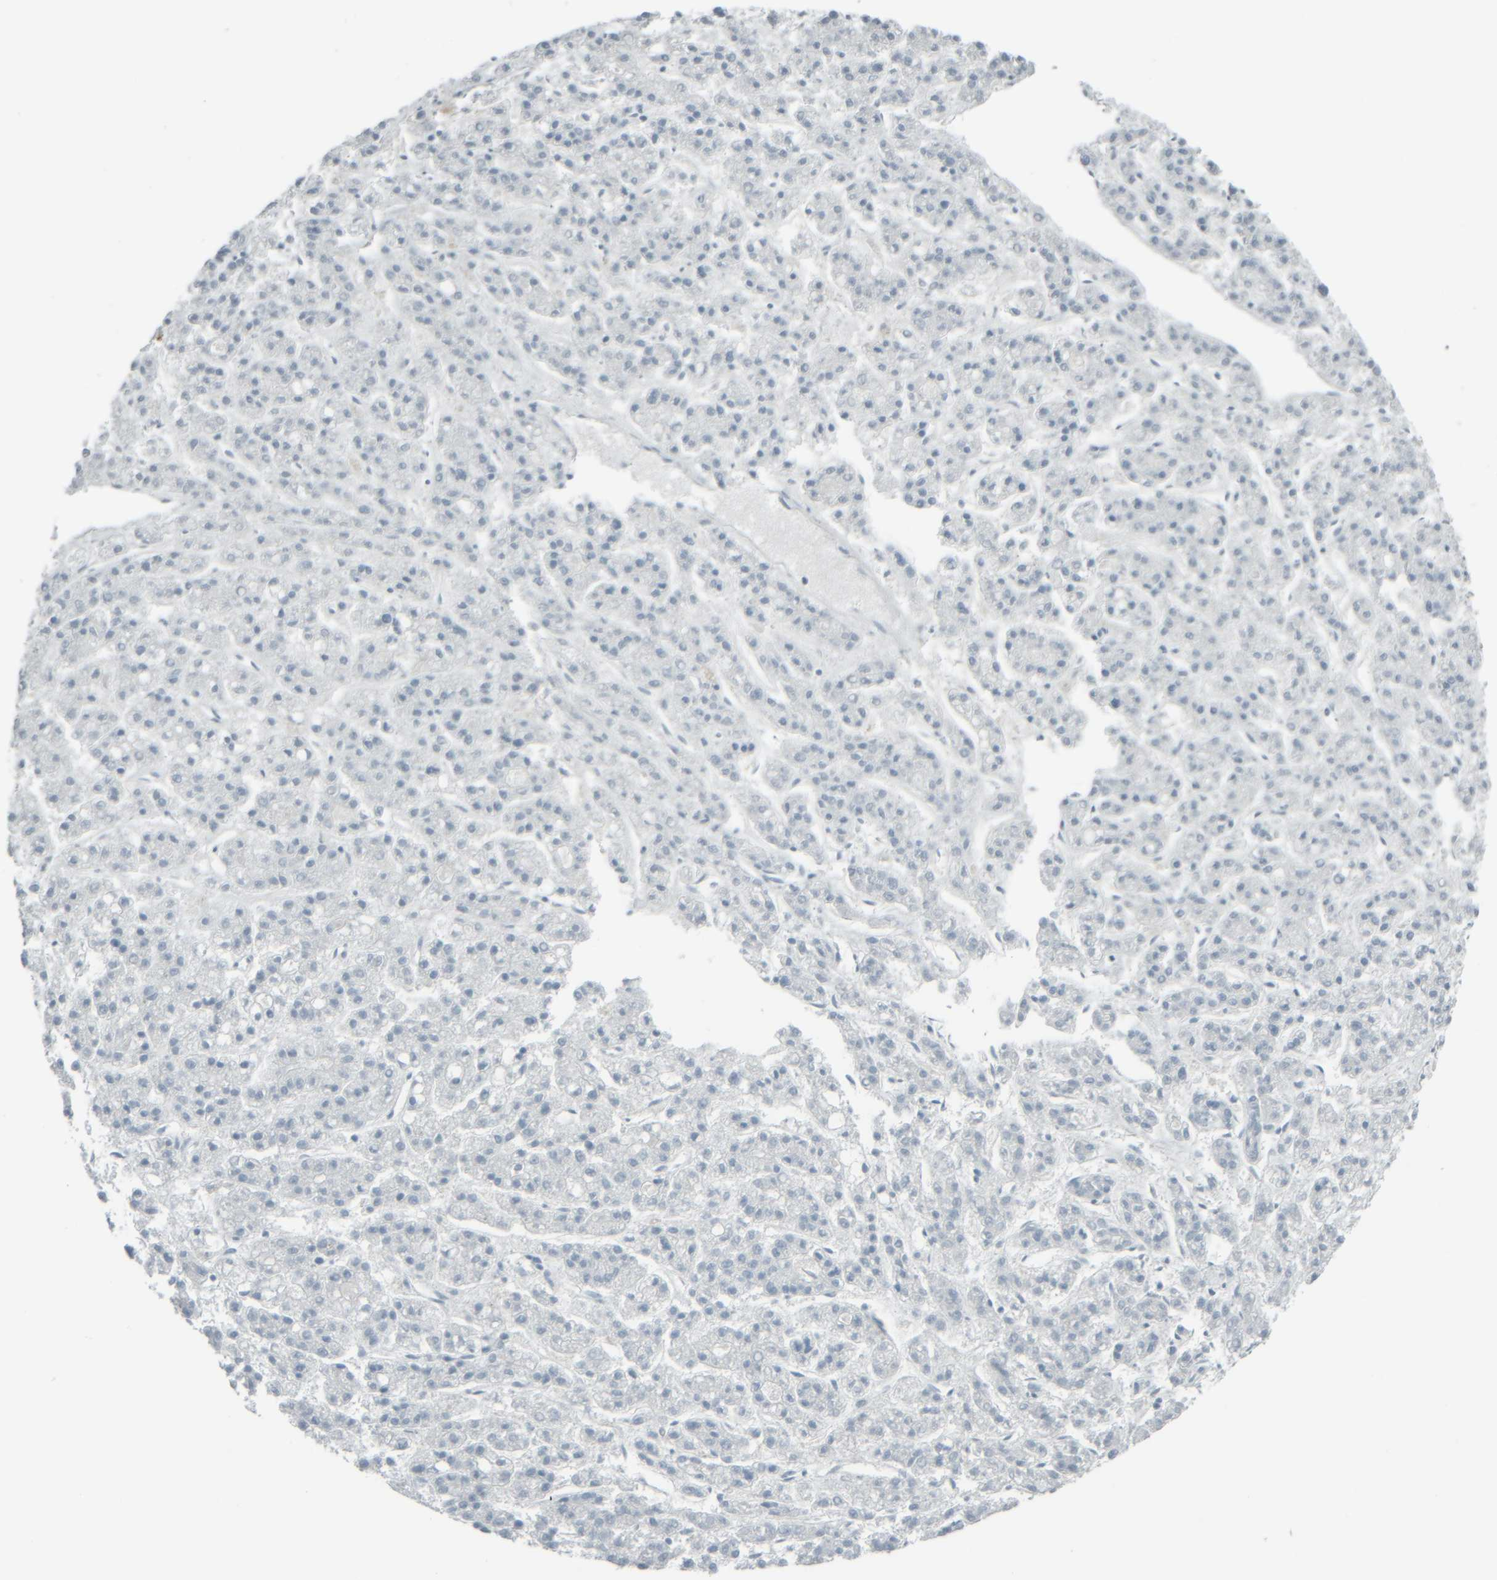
{"staining": {"intensity": "negative", "quantity": "none", "location": "none"}, "tissue": "liver cancer", "cell_type": "Tumor cells", "image_type": "cancer", "snomed": [{"axis": "morphology", "description": "Carcinoma, Hepatocellular, NOS"}, {"axis": "topography", "description": "Liver"}], "caption": "This is a micrograph of IHC staining of hepatocellular carcinoma (liver), which shows no expression in tumor cells.", "gene": "TPSAB1", "patient": {"sex": "male", "age": 70}}